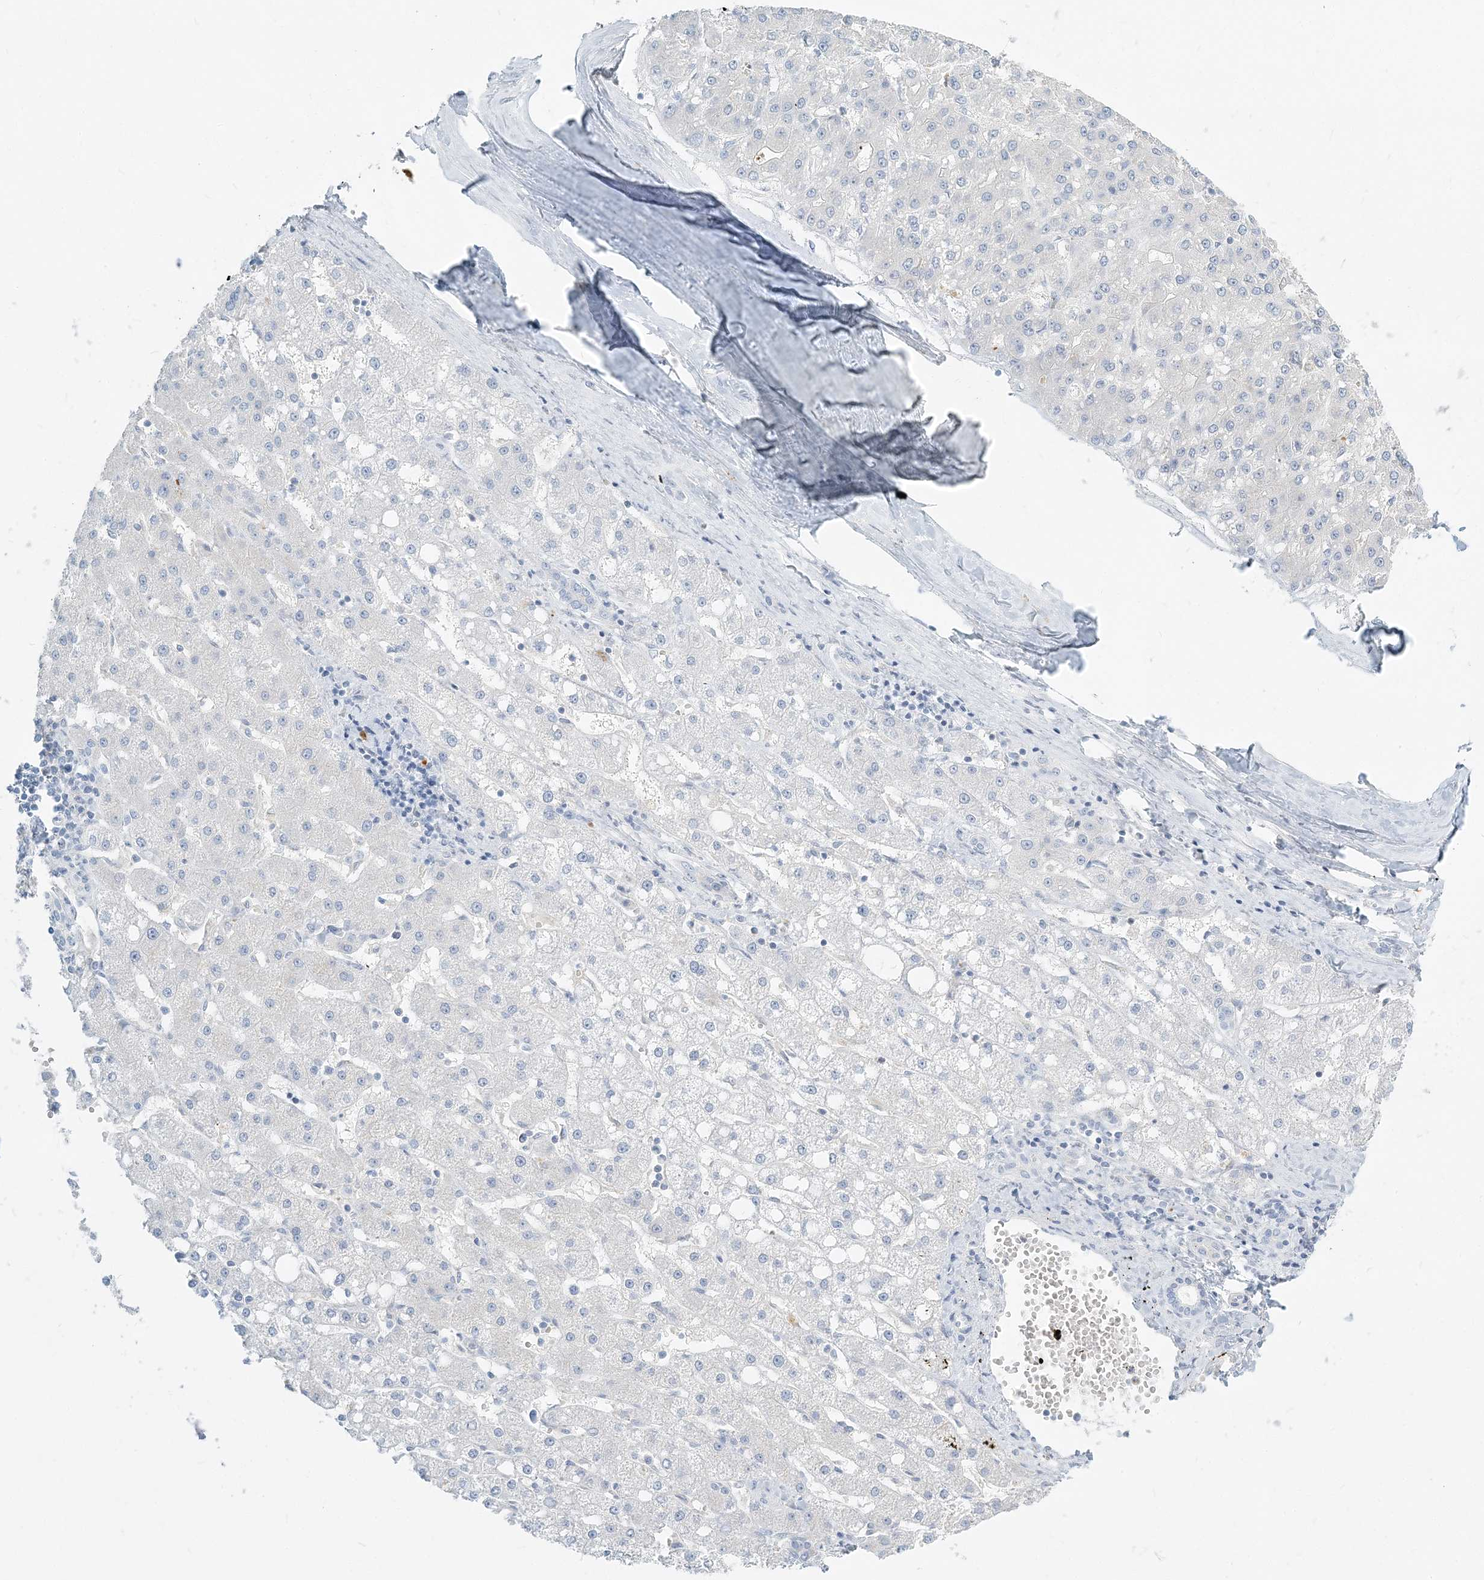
{"staining": {"intensity": "negative", "quantity": "none", "location": "none"}, "tissue": "liver cancer", "cell_type": "Tumor cells", "image_type": "cancer", "snomed": [{"axis": "morphology", "description": "Carcinoma, Hepatocellular, NOS"}, {"axis": "topography", "description": "Liver"}], "caption": "Liver cancer (hepatocellular carcinoma) stained for a protein using immunohistochemistry displays no staining tumor cells.", "gene": "NAA11", "patient": {"sex": "male", "age": 67}}